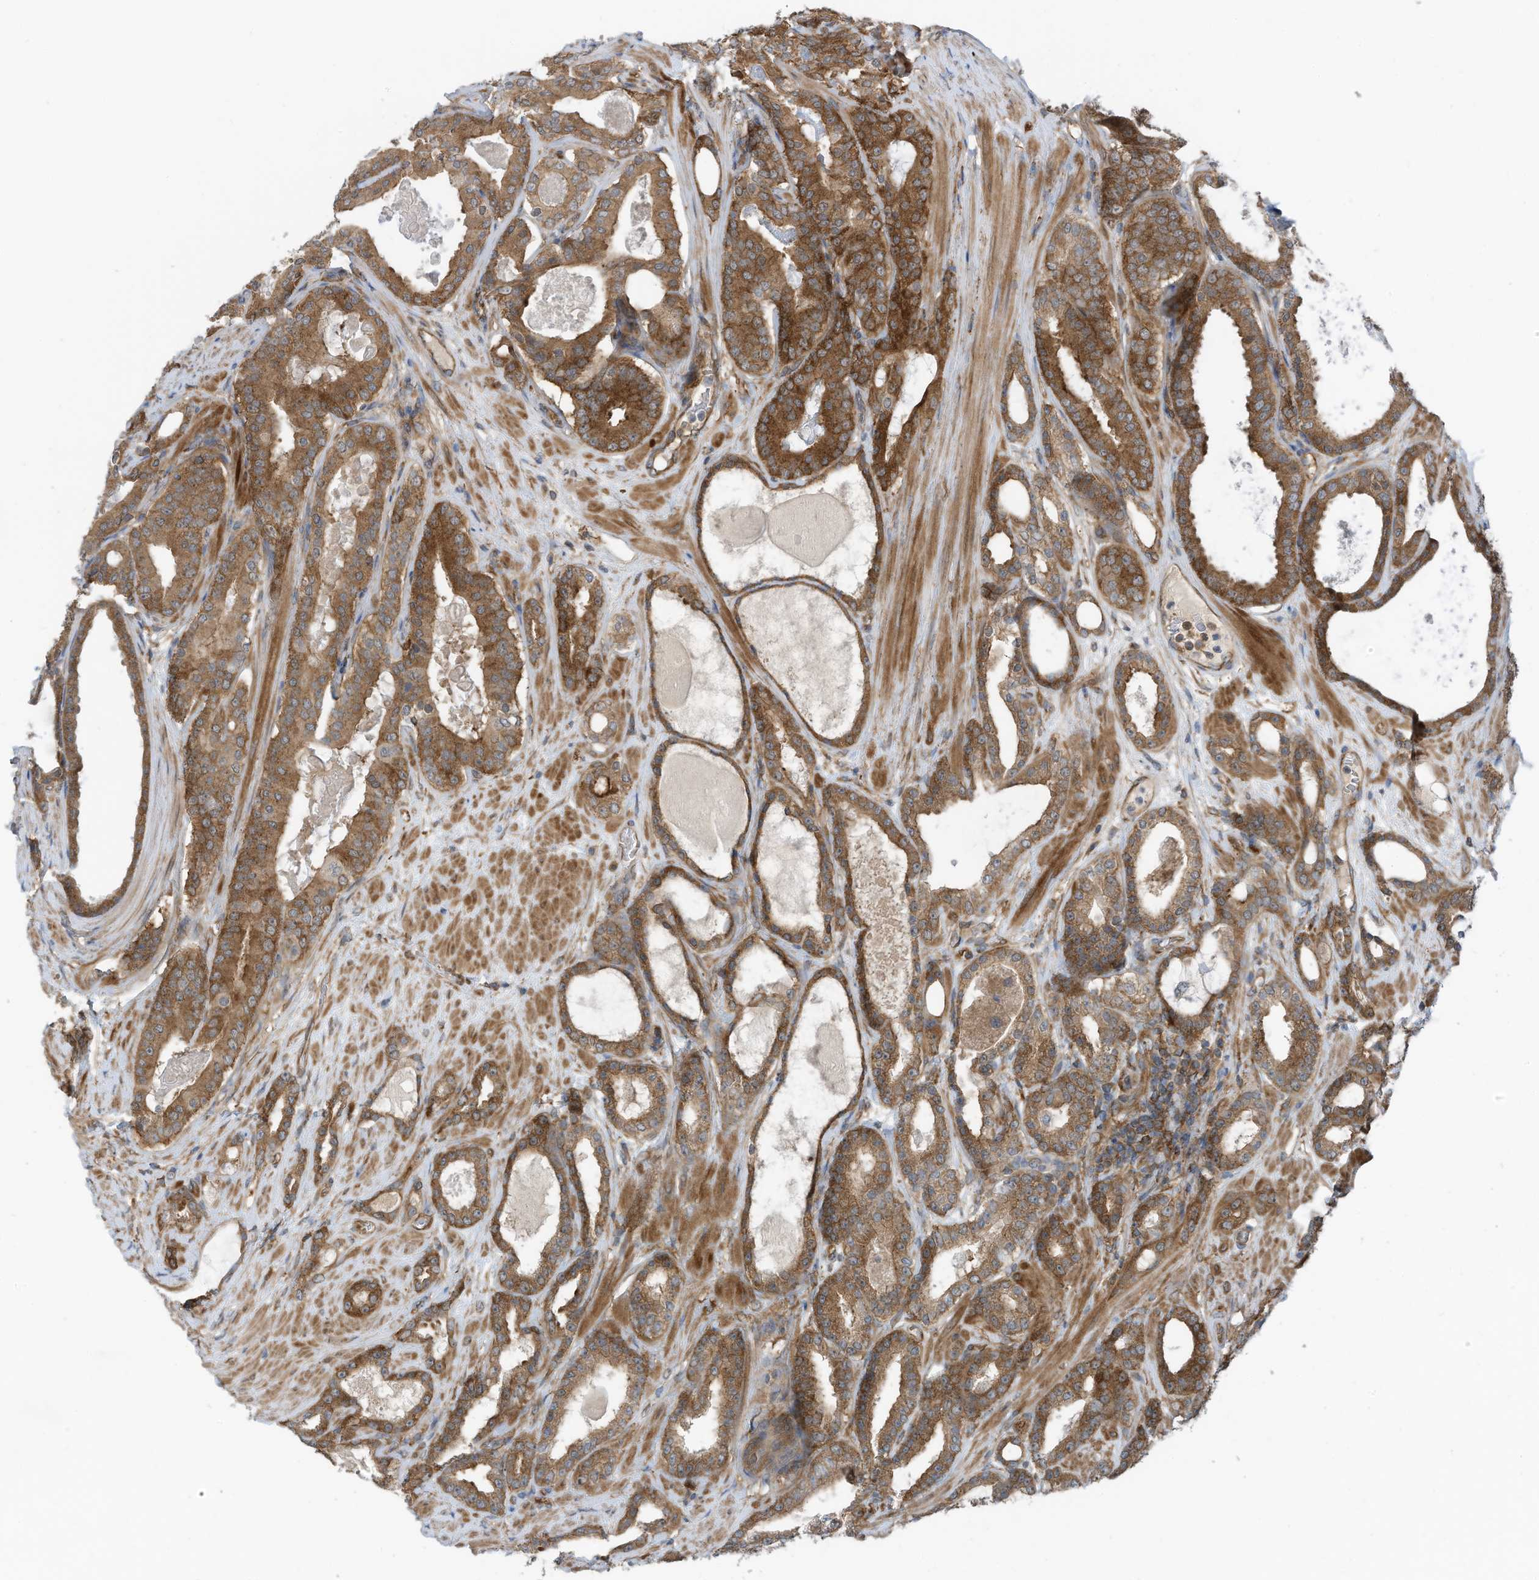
{"staining": {"intensity": "moderate", "quantity": ">75%", "location": "cytoplasmic/membranous"}, "tissue": "prostate cancer", "cell_type": "Tumor cells", "image_type": "cancer", "snomed": [{"axis": "morphology", "description": "Adenocarcinoma, High grade"}, {"axis": "topography", "description": "Prostate"}], "caption": "Prostate high-grade adenocarcinoma was stained to show a protein in brown. There is medium levels of moderate cytoplasmic/membranous expression in about >75% of tumor cells. Nuclei are stained in blue.", "gene": "REPS1", "patient": {"sex": "male", "age": 60}}